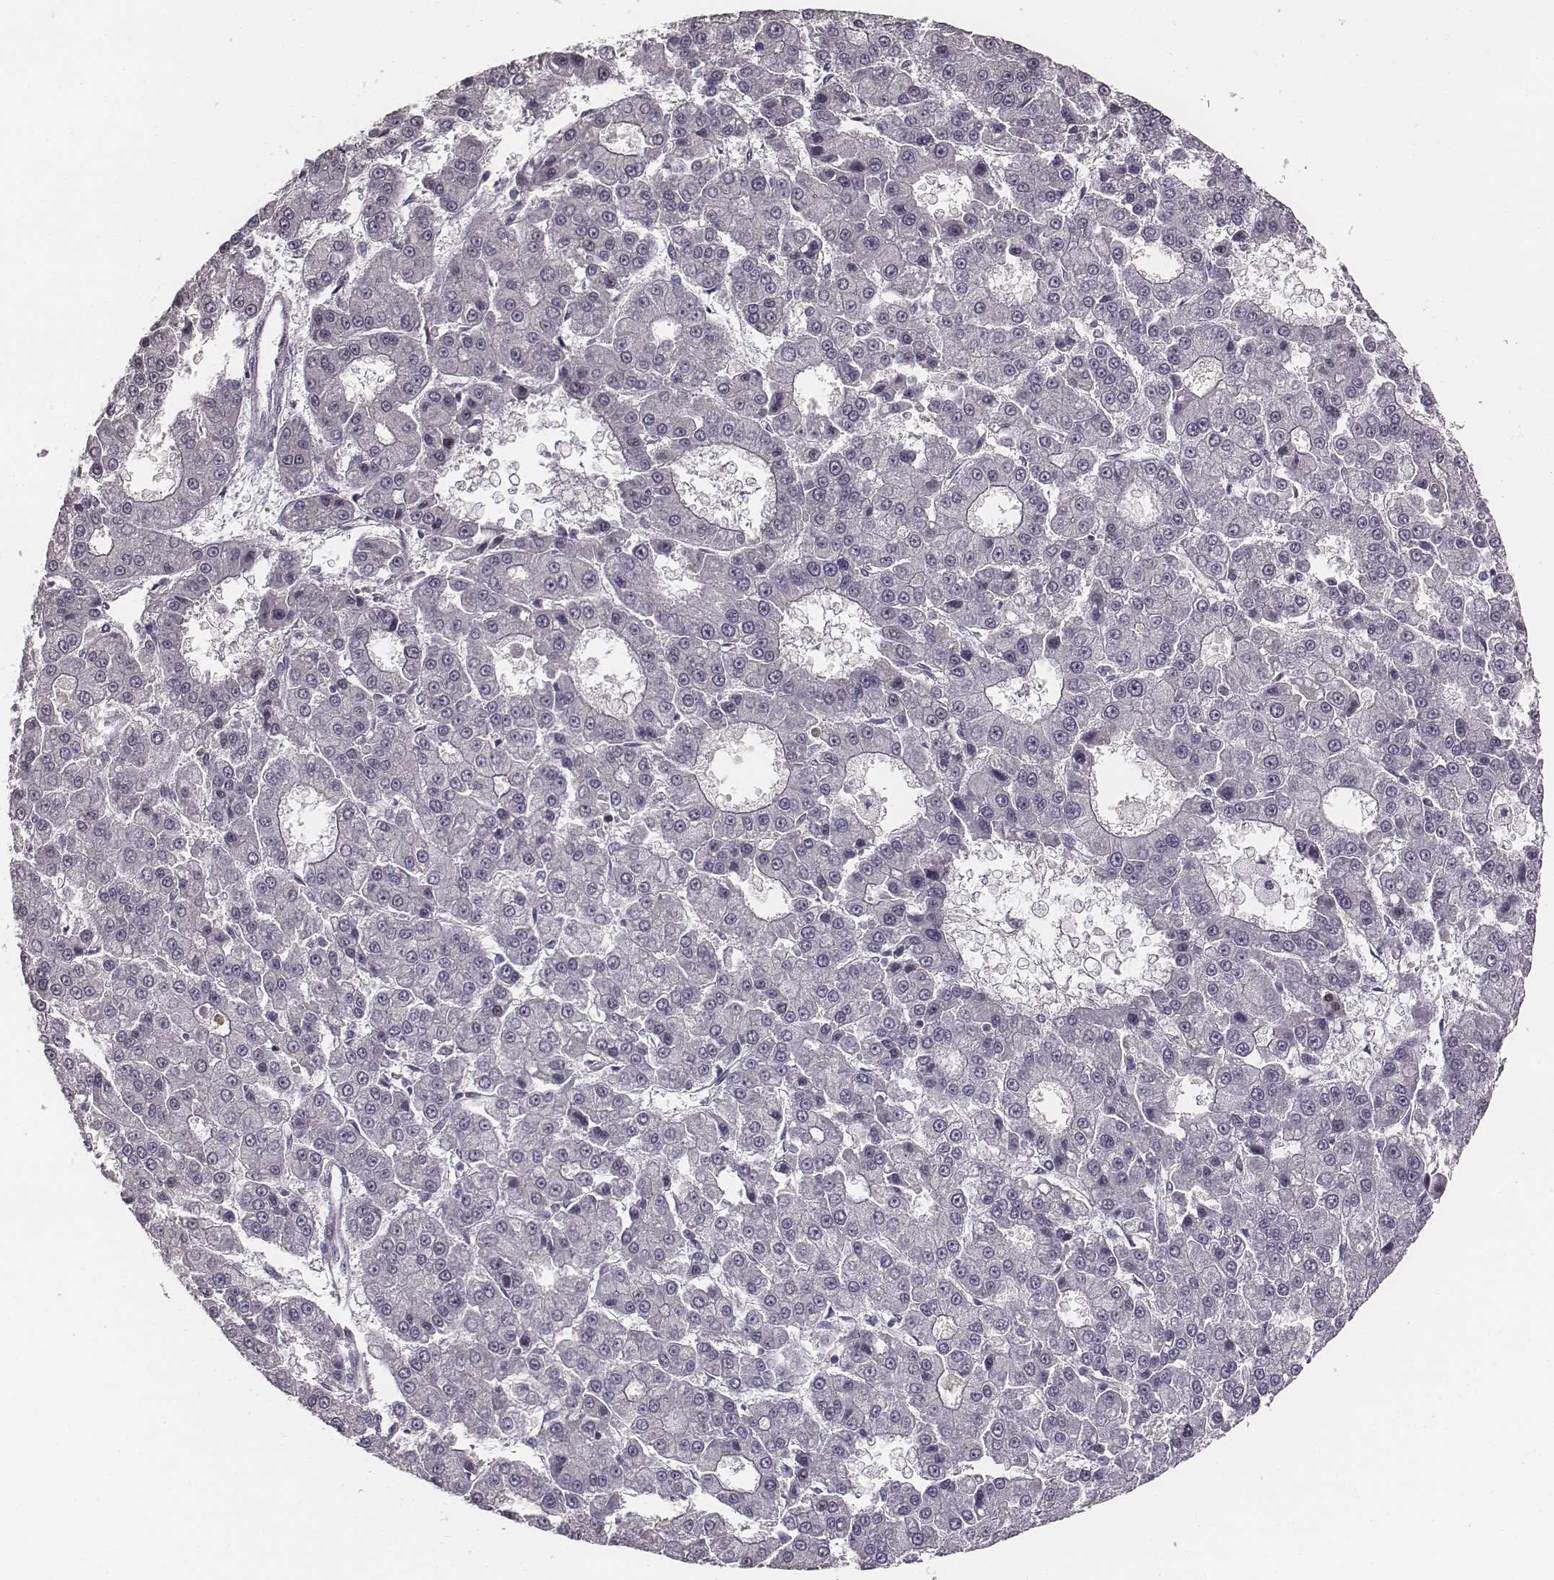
{"staining": {"intensity": "negative", "quantity": "none", "location": "none"}, "tissue": "liver cancer", "cell_type": "Tumor cells", "image_type": "cancer", "snomed": [{"axis": "morphology", "description": "Carcinoma, Hepatocellular, NOS"}, {"axis": "topography", "description": "Liver"}], "caption": "Hepatocellular carcinoma (liver) was stained to show a protein in brown. There is no significant positivity in tumor cells.", "gene": "NDC1", "patient": {"sex": "male", "age": 70}}